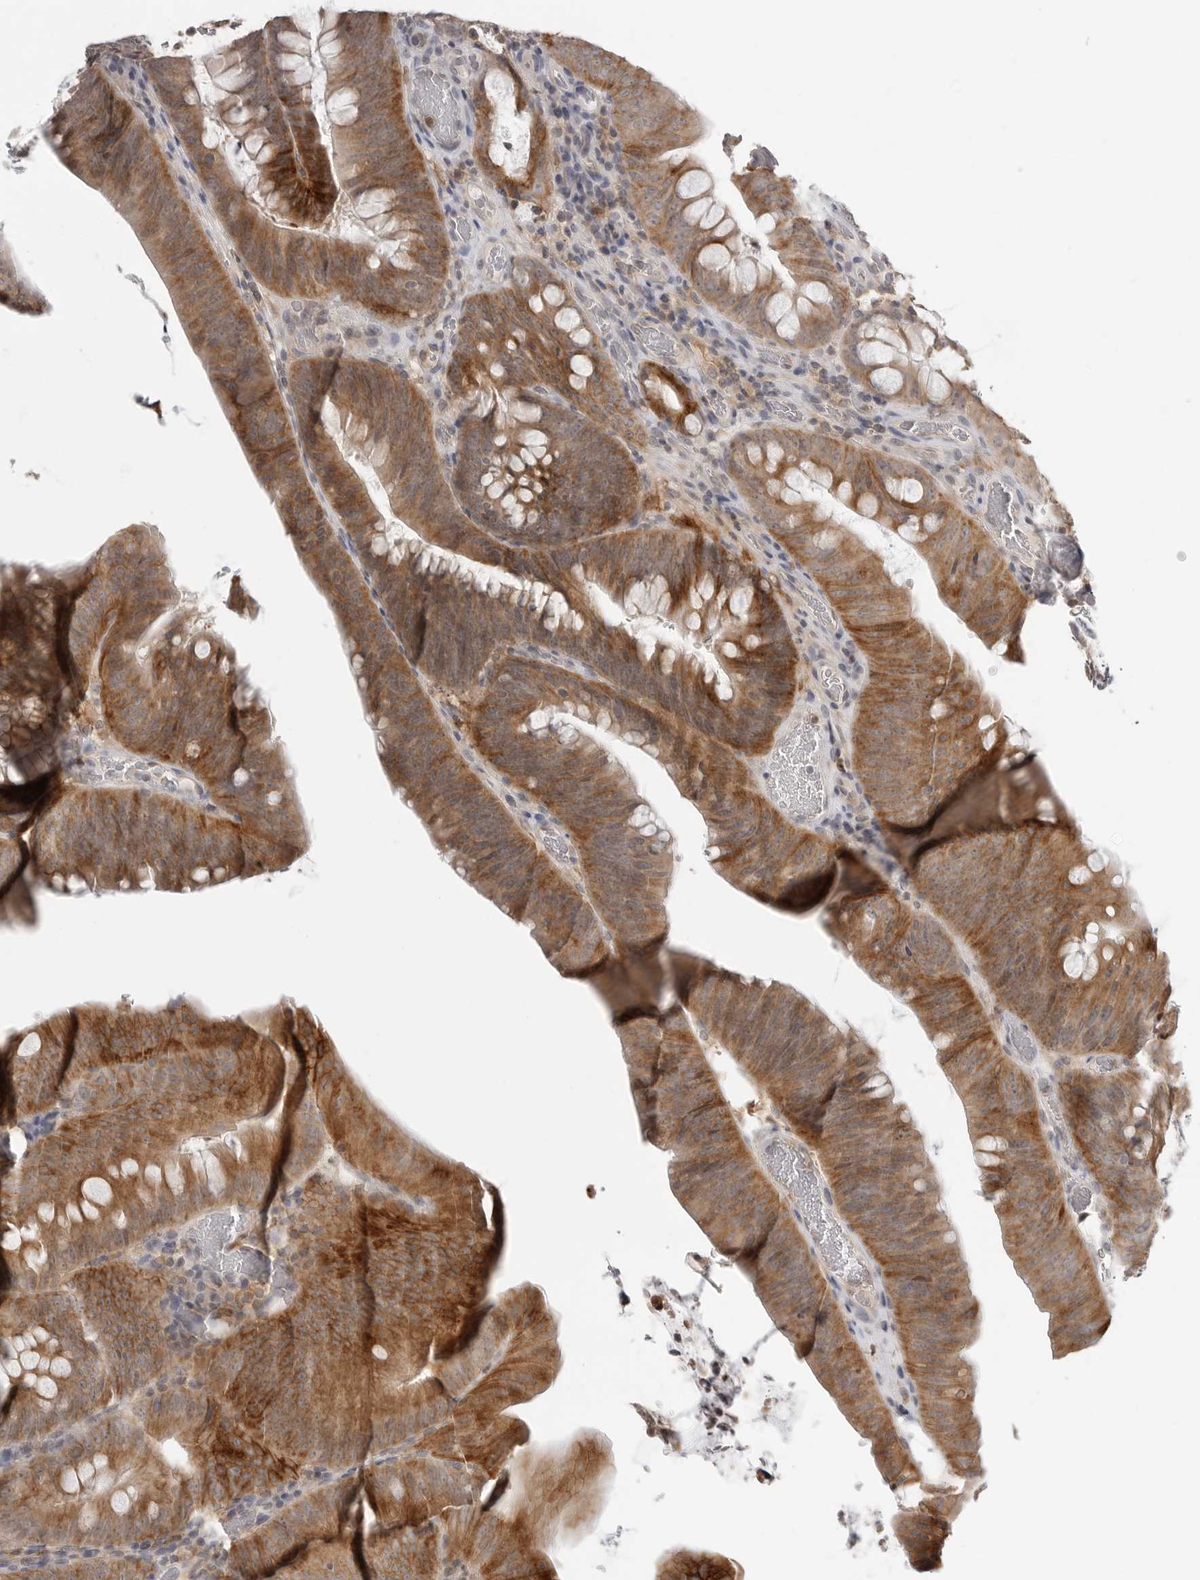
{"staining": {"intensity": "strong", "quantity": ">75%", "location": "cytoplasmic/membranous"}, "tissue": "colorectal cancer", "cell_type": "Tumor cells", "image_type": "cancer", "snomed": [{"axis": "morphology", "description": "Normal tissue, NOS"}, {"axis": "topography", "description": "Colon"}], "caption": "Immunohistochemical staining of human colorectal cancer shows strong cytoplasmic/membranous protein expression in approximately >75% of tumor cells. (brown staining indicates protein expression, while blue staining denotes nuclei).", "gene": "IFNGR1", "patient": {"sex": "female", "age": 82}}